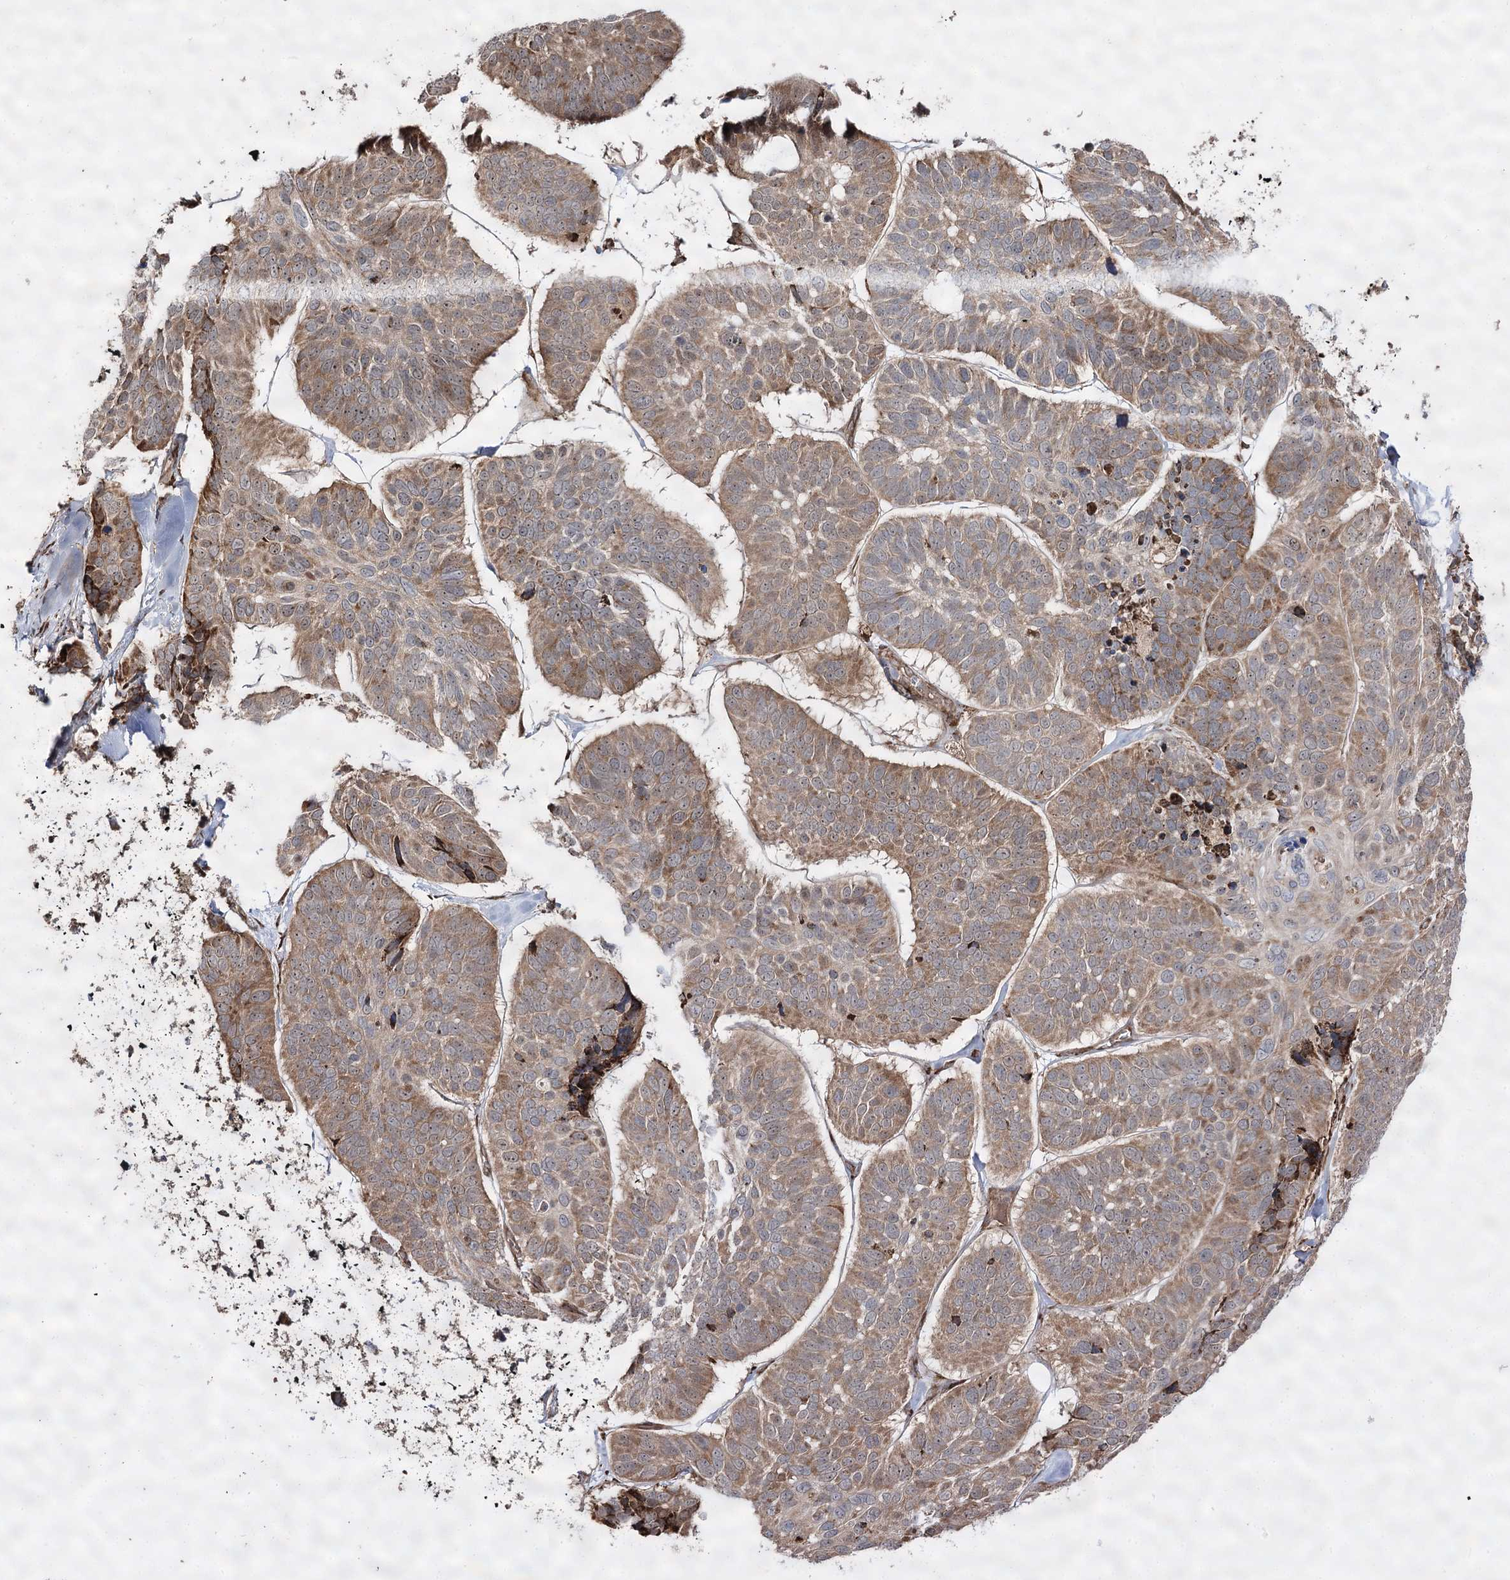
{"staining": {"intensity": "moderate", "quantity": ">75%", "location": "cytoplasmic/membranous"}, "tissue": "skin cancer", "cell_type": "Tumor cells", "image_type": "cancer", "snomed": [{"axis": "morphology", "description": "Basal cell carcinoma"}, {"axis": "topography", "description": "Skin"}], "caption": "Tumor cells reveal medium levels of moderate cytoplasmic/membranous positivity in about >75% of cells in skin cancer.", "gene": "FANCL", "patient": {"sex": "male", "age": 62}}